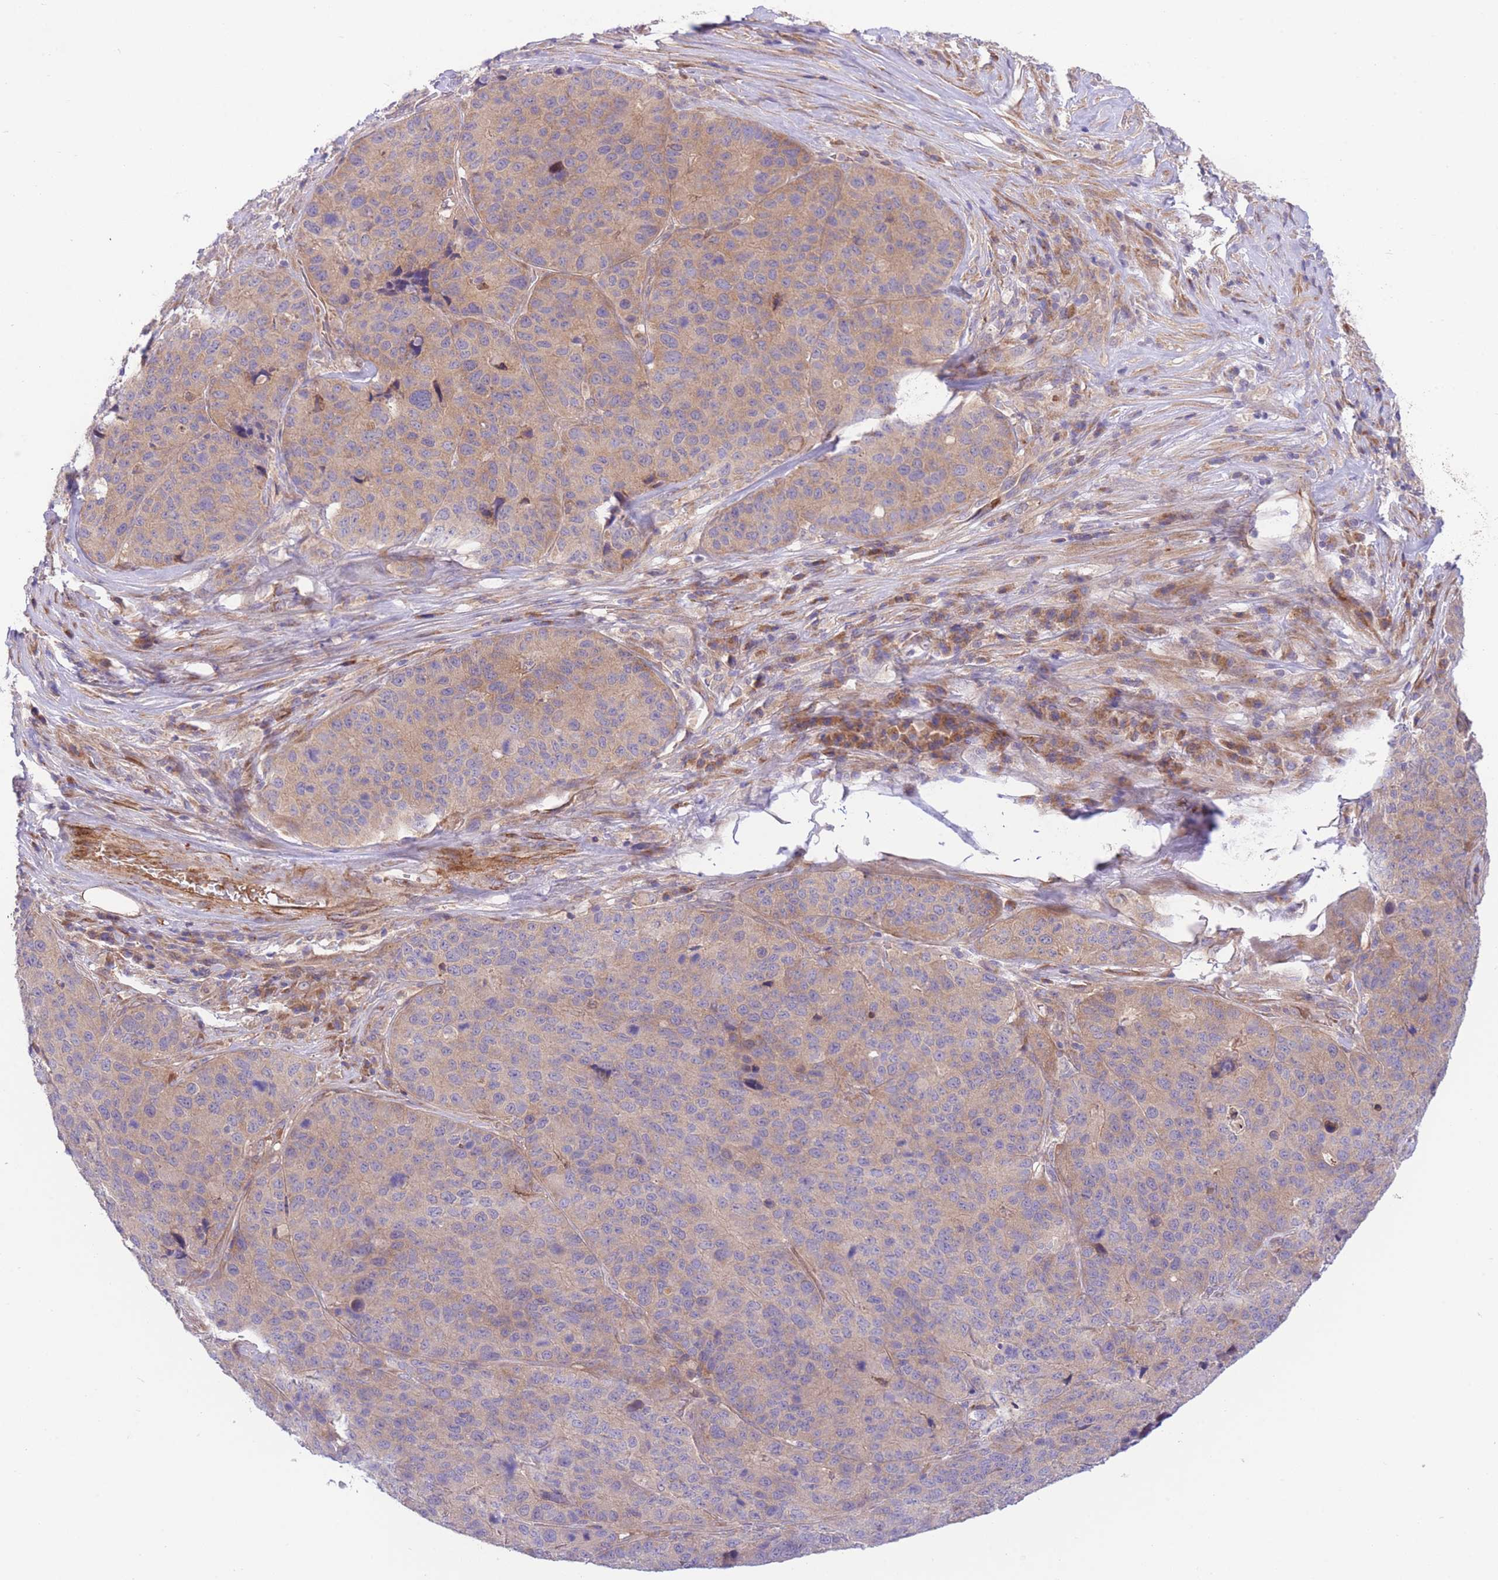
{"staining": {"intensity": "weak", "quantity": "25%-75%", "location": "cytoplasmic/membranous"}, "tissue": "stomach cancer", "cell_type": "Tumor cells", "image_type": "cancer", "snomed": [{"axis": "morphology", "description": "Adenocarcinoma, NOS"}, {"axis": "topography", "description": "Stomach"}], "caption": "There is low levels of weak cytoplasmic/membranous expression in tumor cells of adenocarcinoma (stomach), as demonstrated by immunohistochemical staining (brown color).", "gene": "CHAC1", "patient": {"sex": "male", "age": 71}}